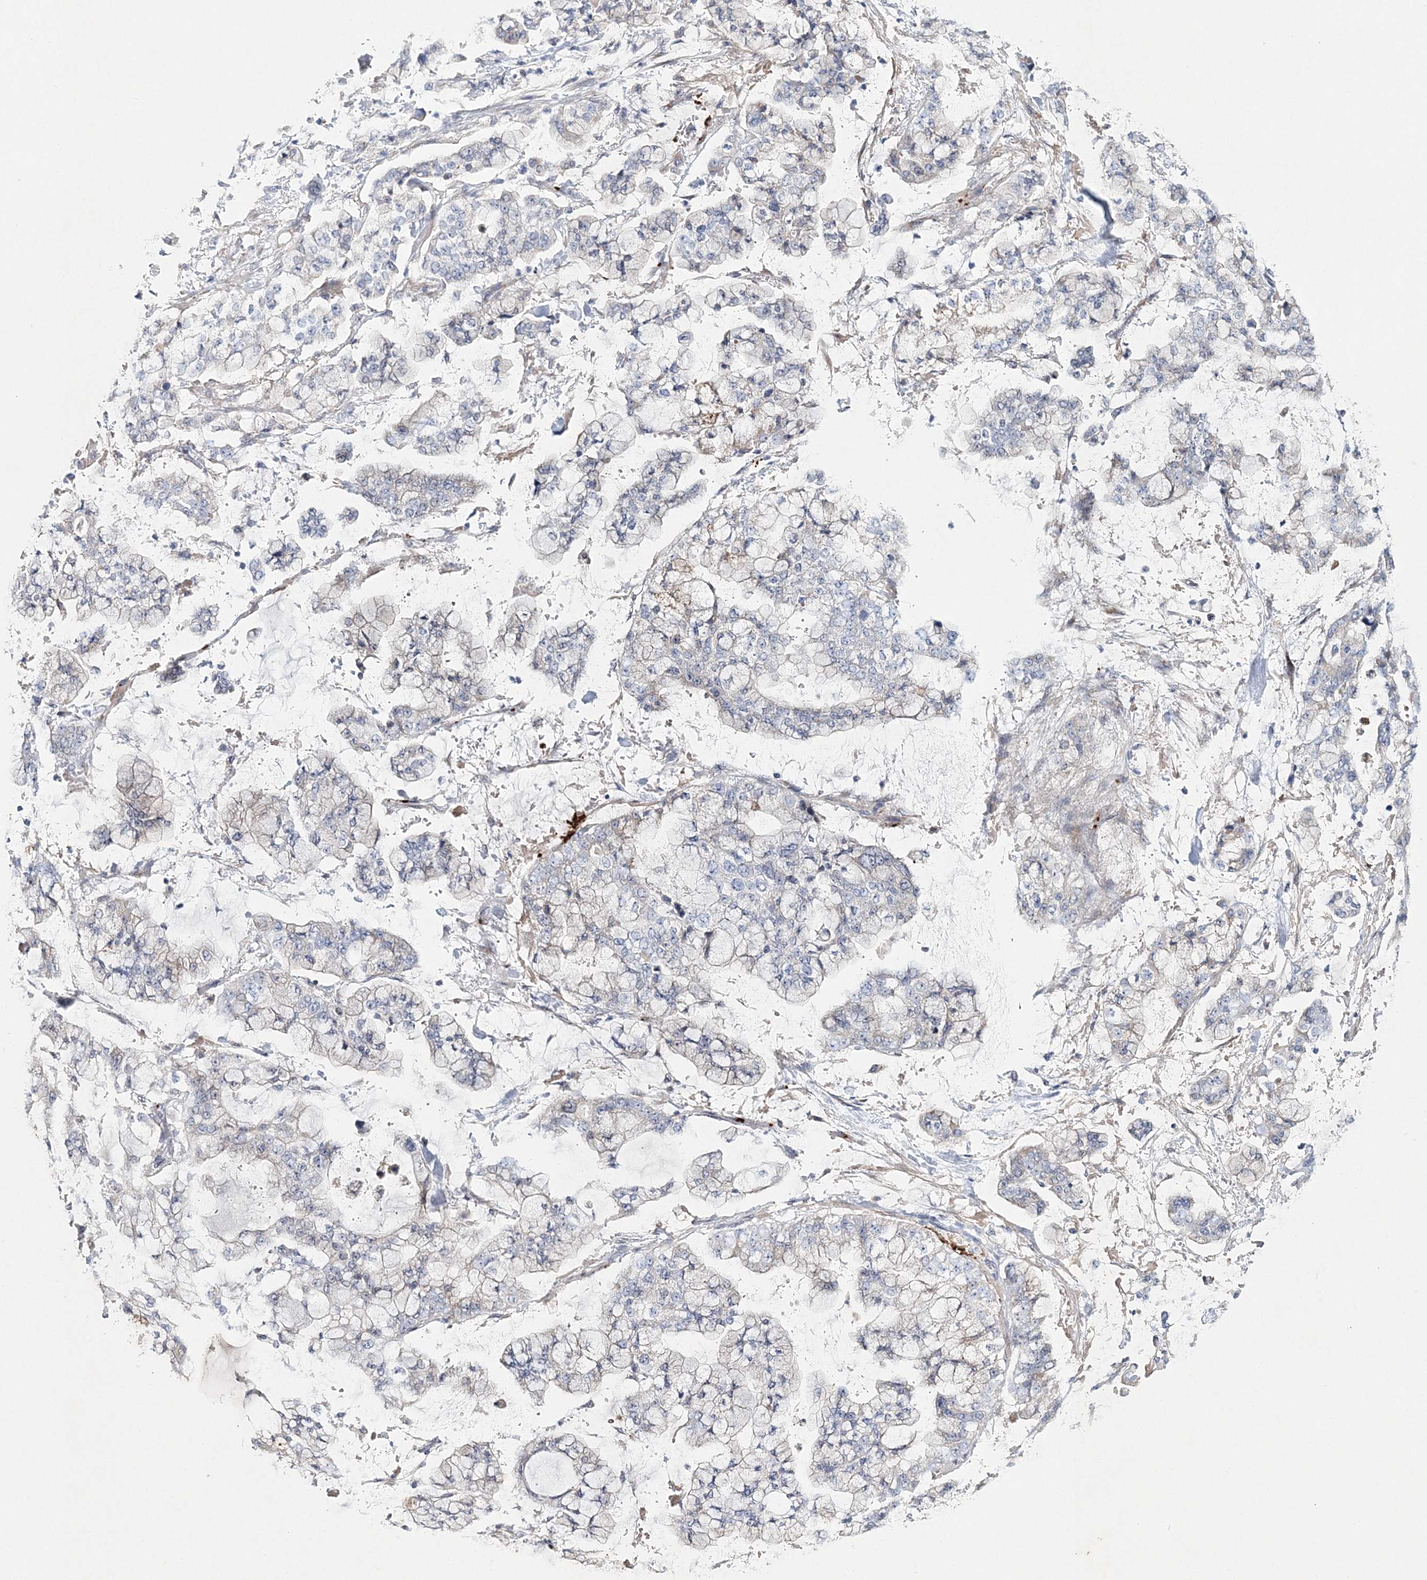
{"staining": {"intensity": "negative", "quantity": "none", "location": "none"}, "tissue": "stomach cancer", "cell_type": "Tumor cells", "image_type": "cancer", "snomed": [{"axis": "morphology", "description": "Normal tissue, NOS"}, {"axis": "morphology", "description": "Adenocarcinoma, NOS"}, {"axis": "topography", "description": "Stomach, upper"}, {"axis": "topography", "description": "Stomach"}], "caption": "Photomicrograph shows no protein staining in tumor cells of adenocarcinoma (stomach) tissue.", "gene": "MYOZ2", "patient": {"sex": "male", "age": 76}}